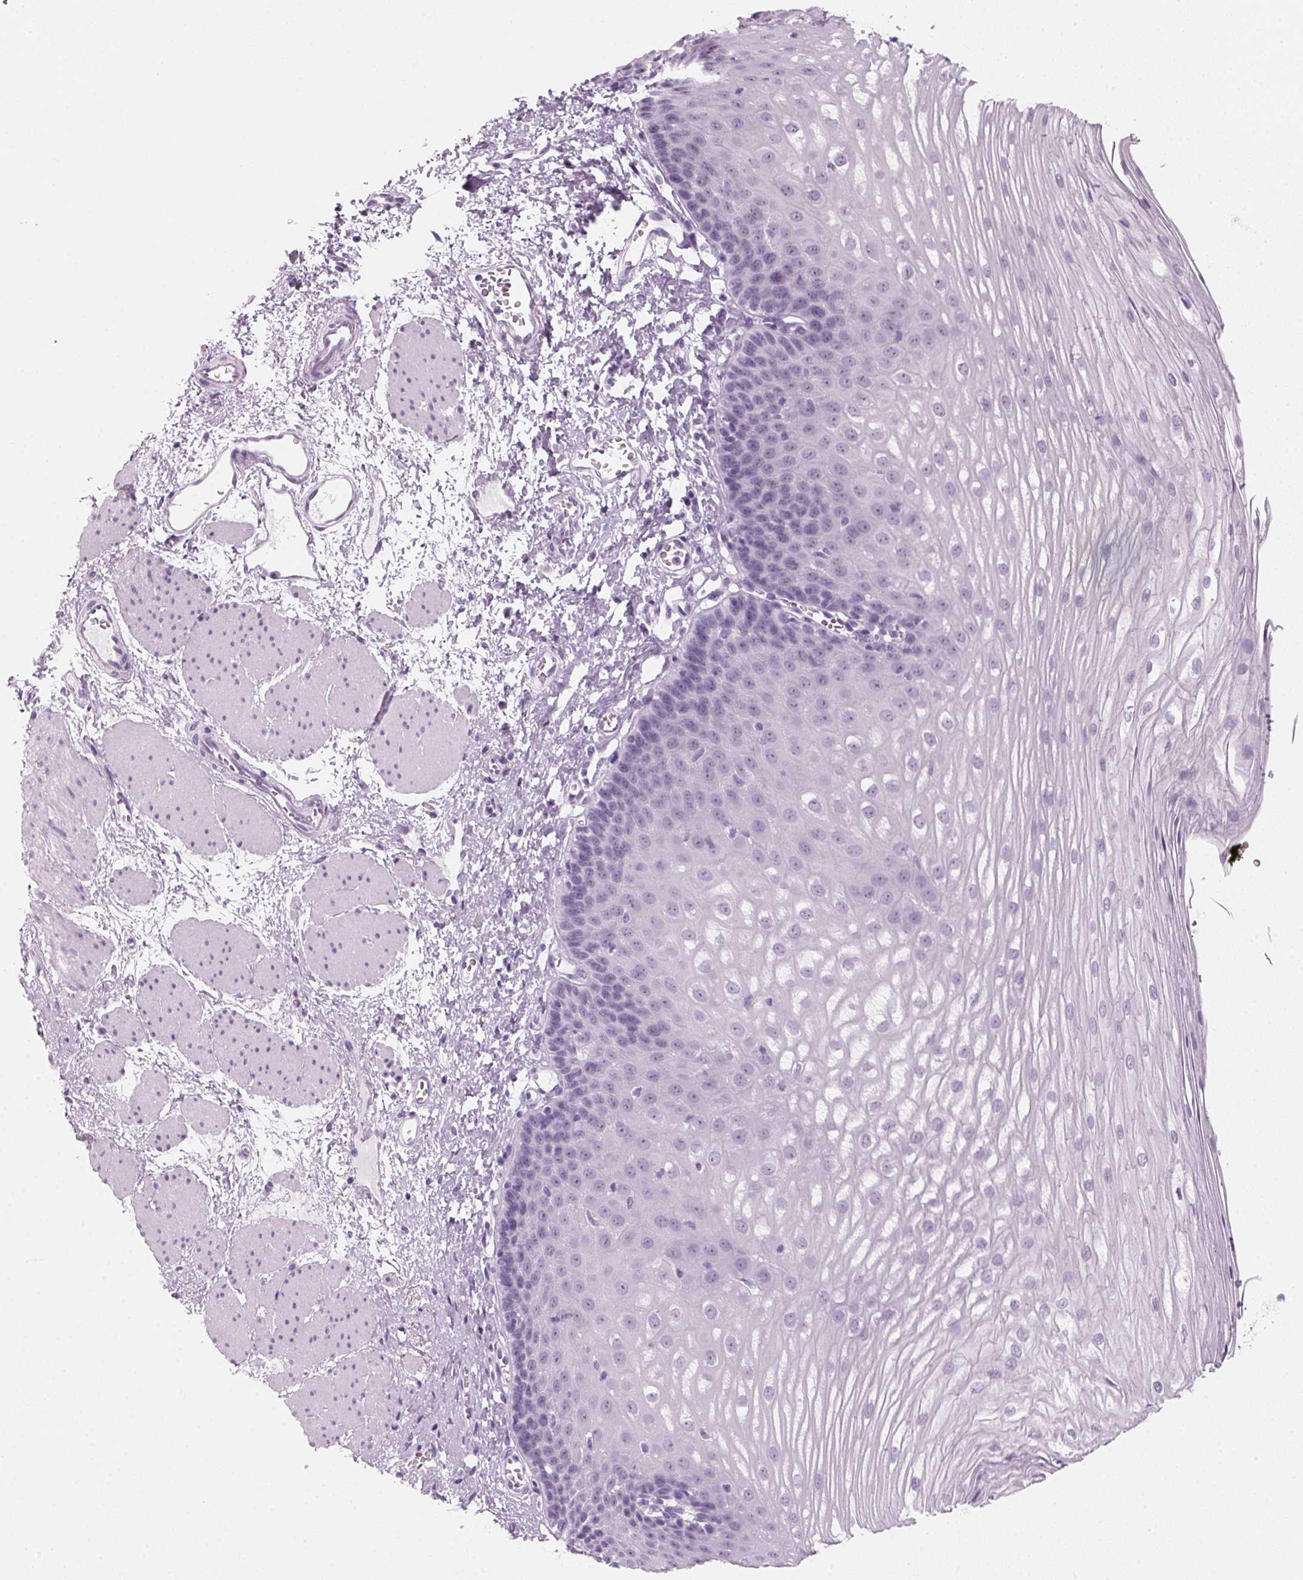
{"staining": {"intensity": "moderate", "quantity": "<25%", "location": "nuclear"}, "tissue": "esophagus", "cell_type": "Squamous epithelial cells", "image_type": "normal", "snomed": [{"axis": "morphology", "description": "Normal tissue, NOS"}, {"axis": "topography", "description": "Esophagus"}], "caption": "Protein expression analysis of normal esophagus demonstrates moderate nuclear expression in about <25% of squamous epithelial cells. The staining is performed using DAB brown chromogen to label protein expression. The nuclei are counter-stained blue using hematoxylin.", "gene": "DNTTIP2", "patient": {"sex": "male", "age": 62}}